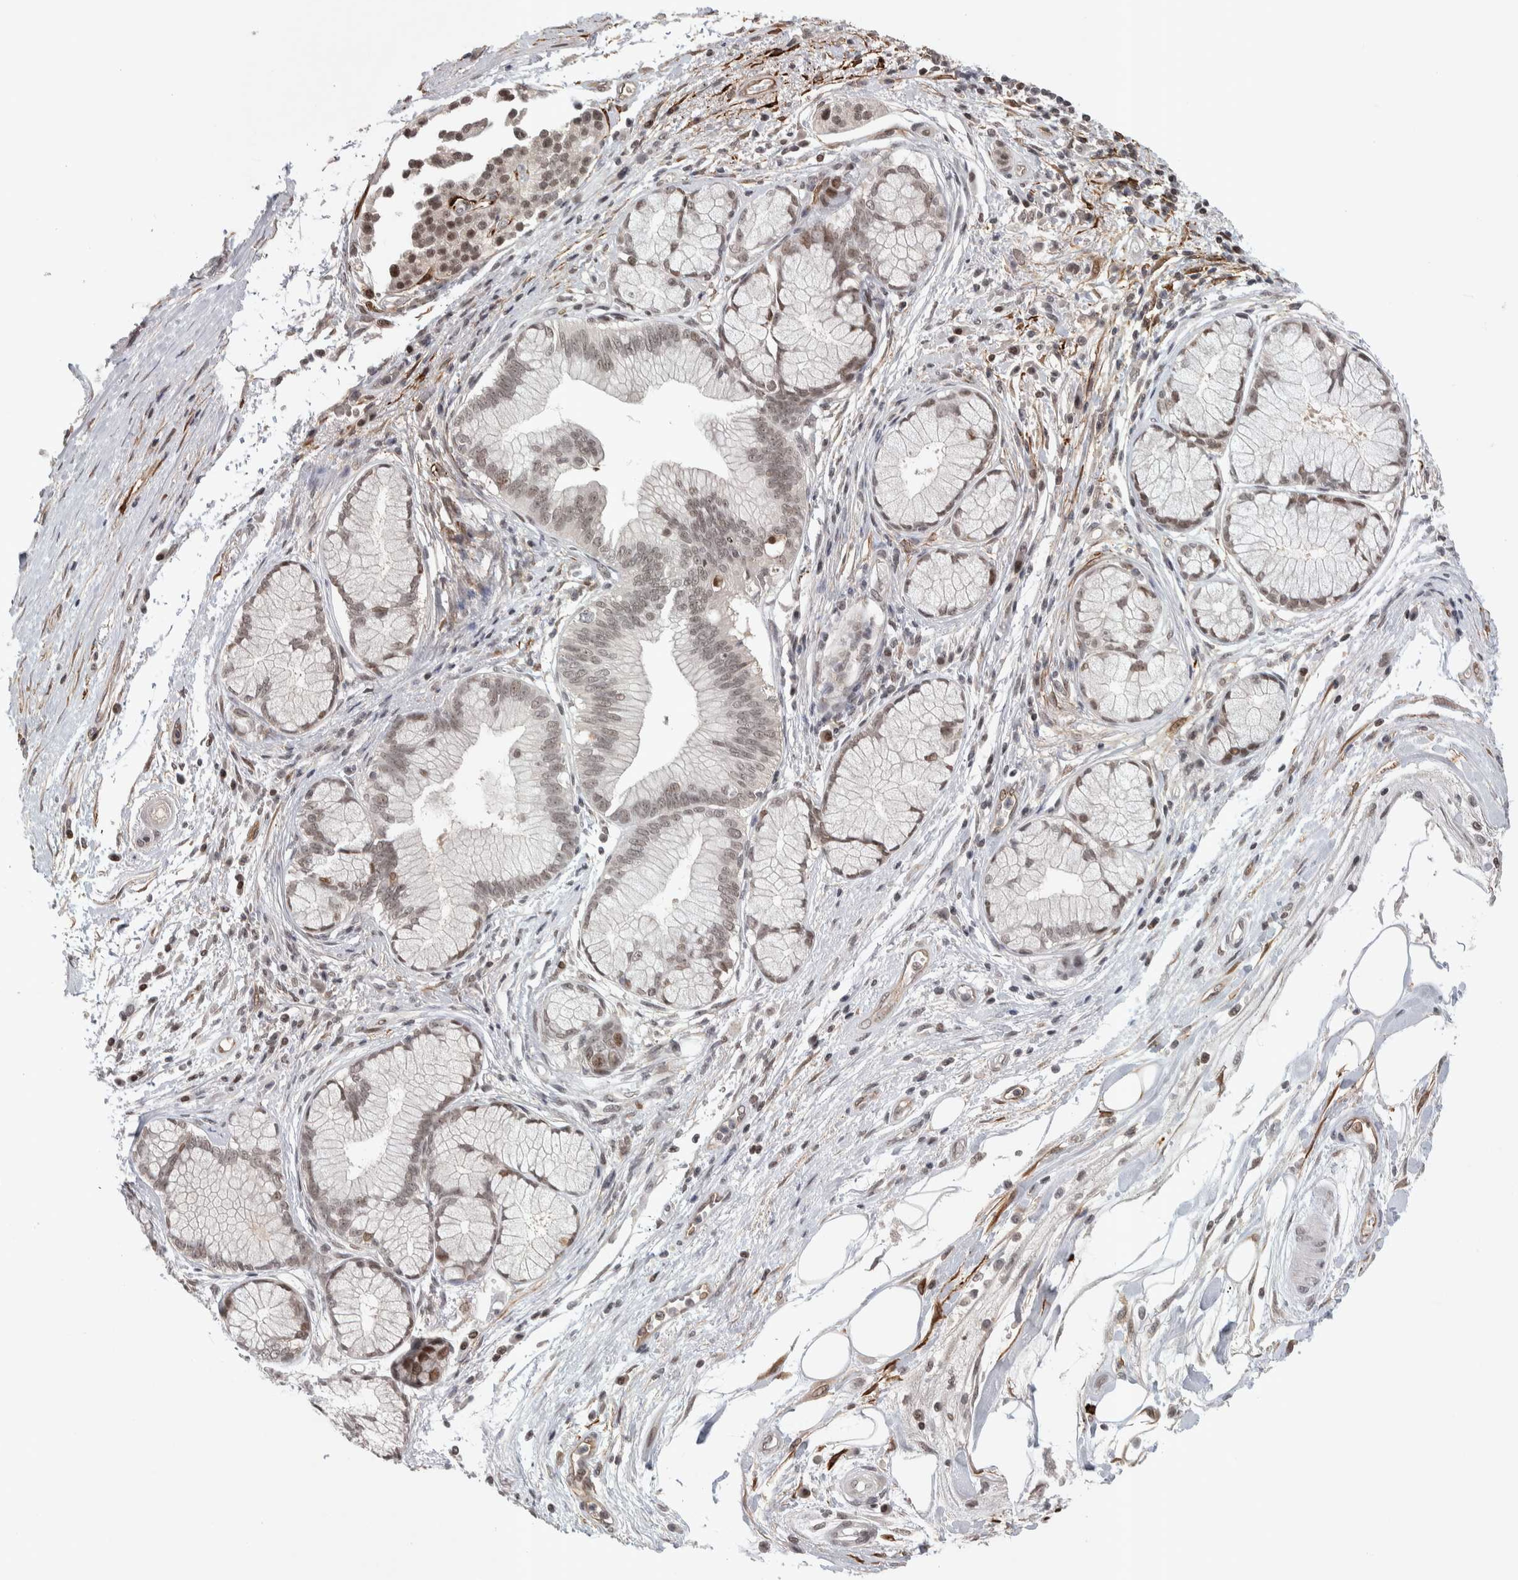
{"staining": {"intensity": "weak", "quantity": "25%-75%", "location": "nuclear"}, "tissue": "pancreatic cancer", "cell_type": "Tumor cells", "image_type": "cancer", "snomed": [{"axis": "morphology", "description": "Adenocarcinoma, NOS"}, {"axis": "topography", "description": "Pancreas"}], "caption": "Protein staining displays weak nuclear positivity in approximately 25%-75% of tumor cells in adenocarcinoma (pancreatic). (Stains: DAB in brown, nuclei in blue, Microscopy: brightfield microscopy at high magnification).", "gene": "ZSCAN21", "patient": {"sex": "female", "age": 70}}